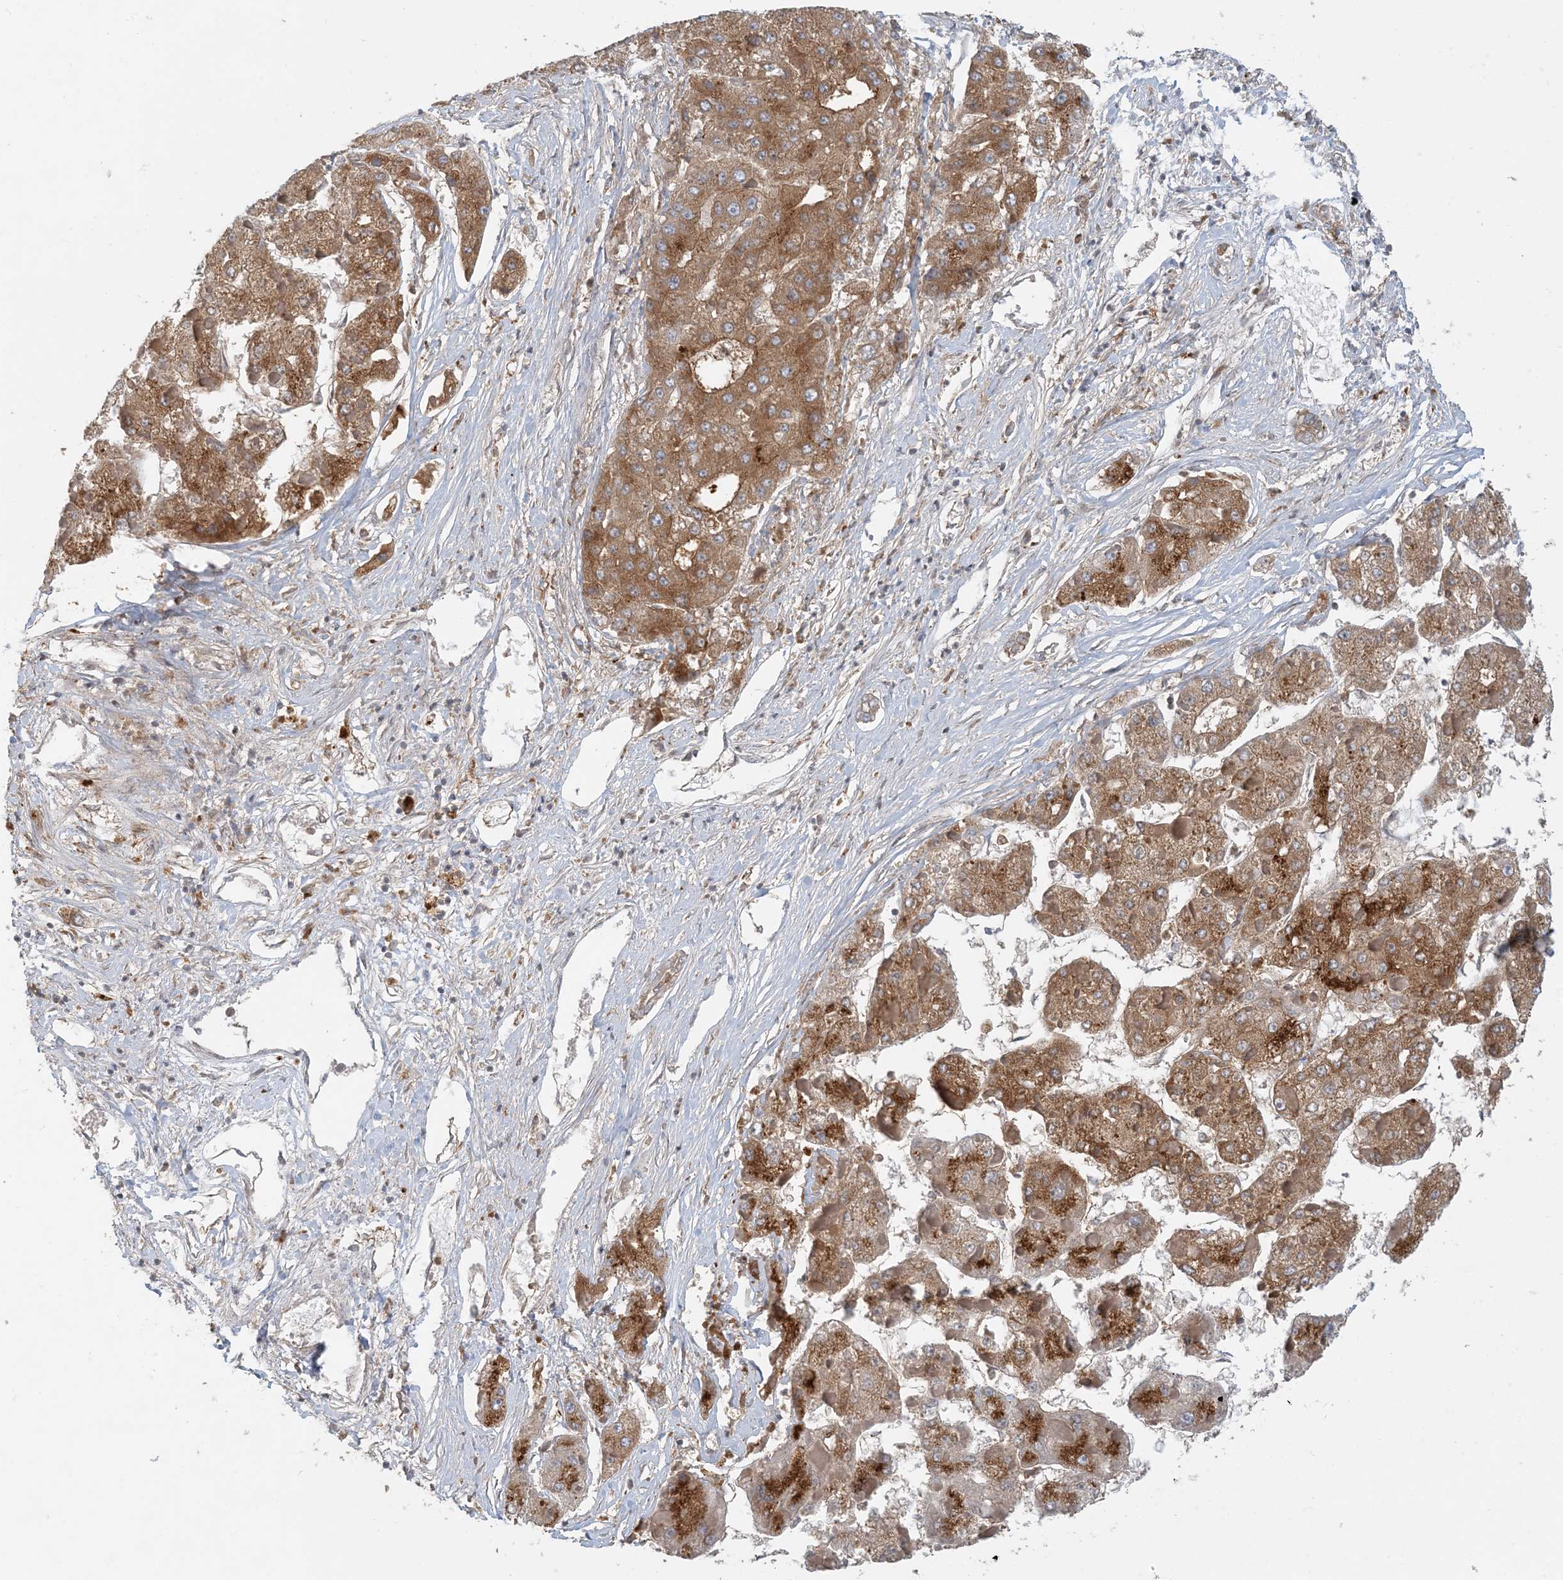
{"staining": {"intensity": "moderate", "quantity": ">75%", "location": "cytoplasmic/membranous"}, "tissue": "liver cancer", "cell_type": "Tumor cells", "image_type": "cancer", "snomed": [{"axis": "morphology", "description": "Carcinoma, Hepatocellular, NOS"}, {"axis": "topography", "description": "Liver"}], "caption": "Moderate cytoplasmic/membranous staining for a protein is identified in approximately >75% of tumor cells of hepatocellular carcinoma (liver) using immunohistochemistry (IHC).", "gene": "SPPL2A", "patient": {"sex": "female", "age": 73}}